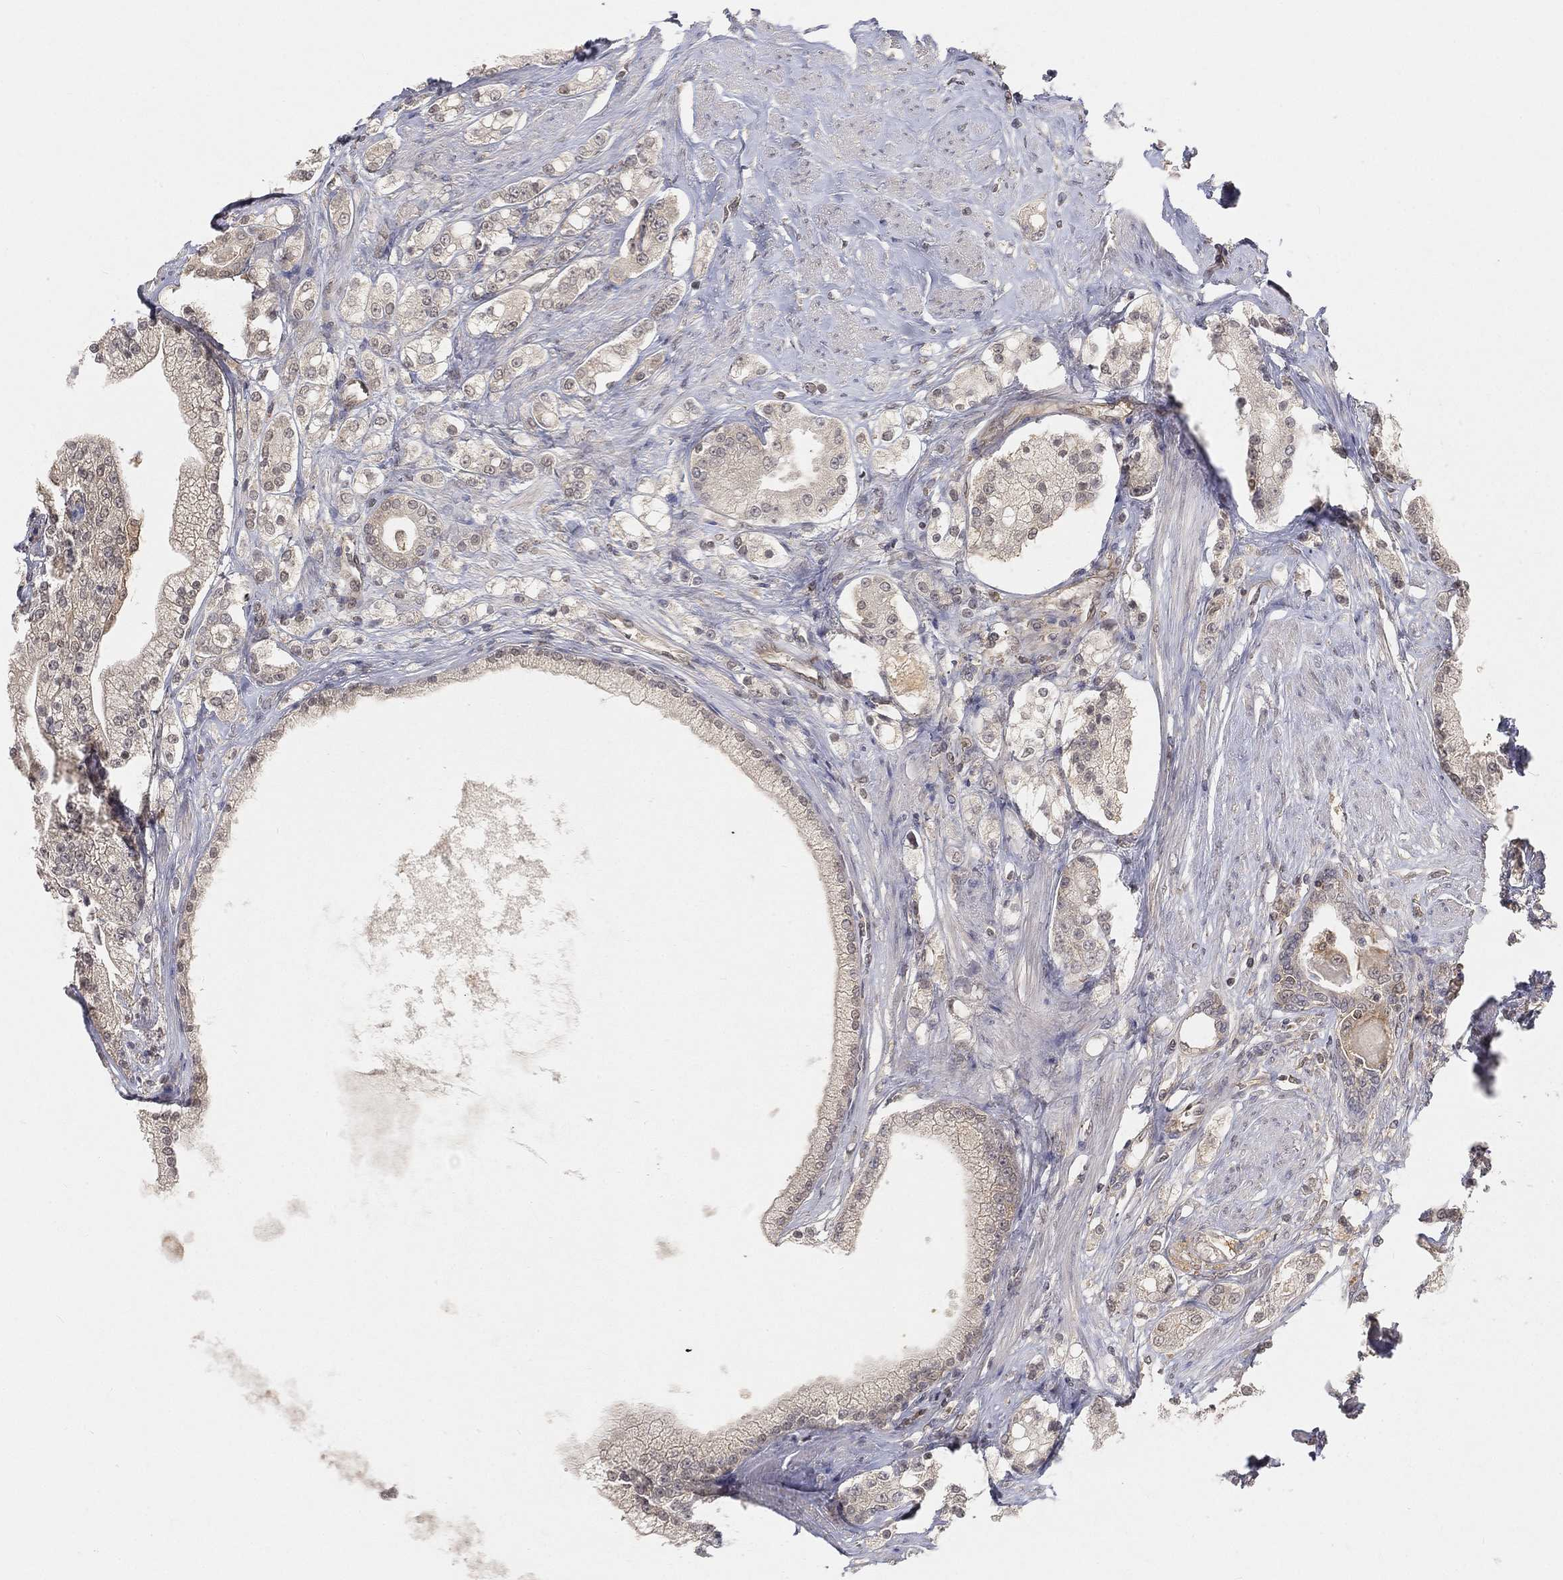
{"staining": {"intensity": "negative", "quantity": "none", "location": "none"}, "tissue": "prostate cancer", "cell_type": "Tumor cells", "image_type": "cancer", "snomed": [{"axis": "morphology", "description": "Adenocarcinoma, NOS"}, {"axis": "topography", "description": "Prostate and seminal vesicle, NOS"}, {"axis": "topography", "description": "Prostate"}], "caption": "The histopathology image exhibits no staining of tumor cells in prostate cancer.", "gene": "MAPK1", "patient": {"sex": "male", "age": 67}}